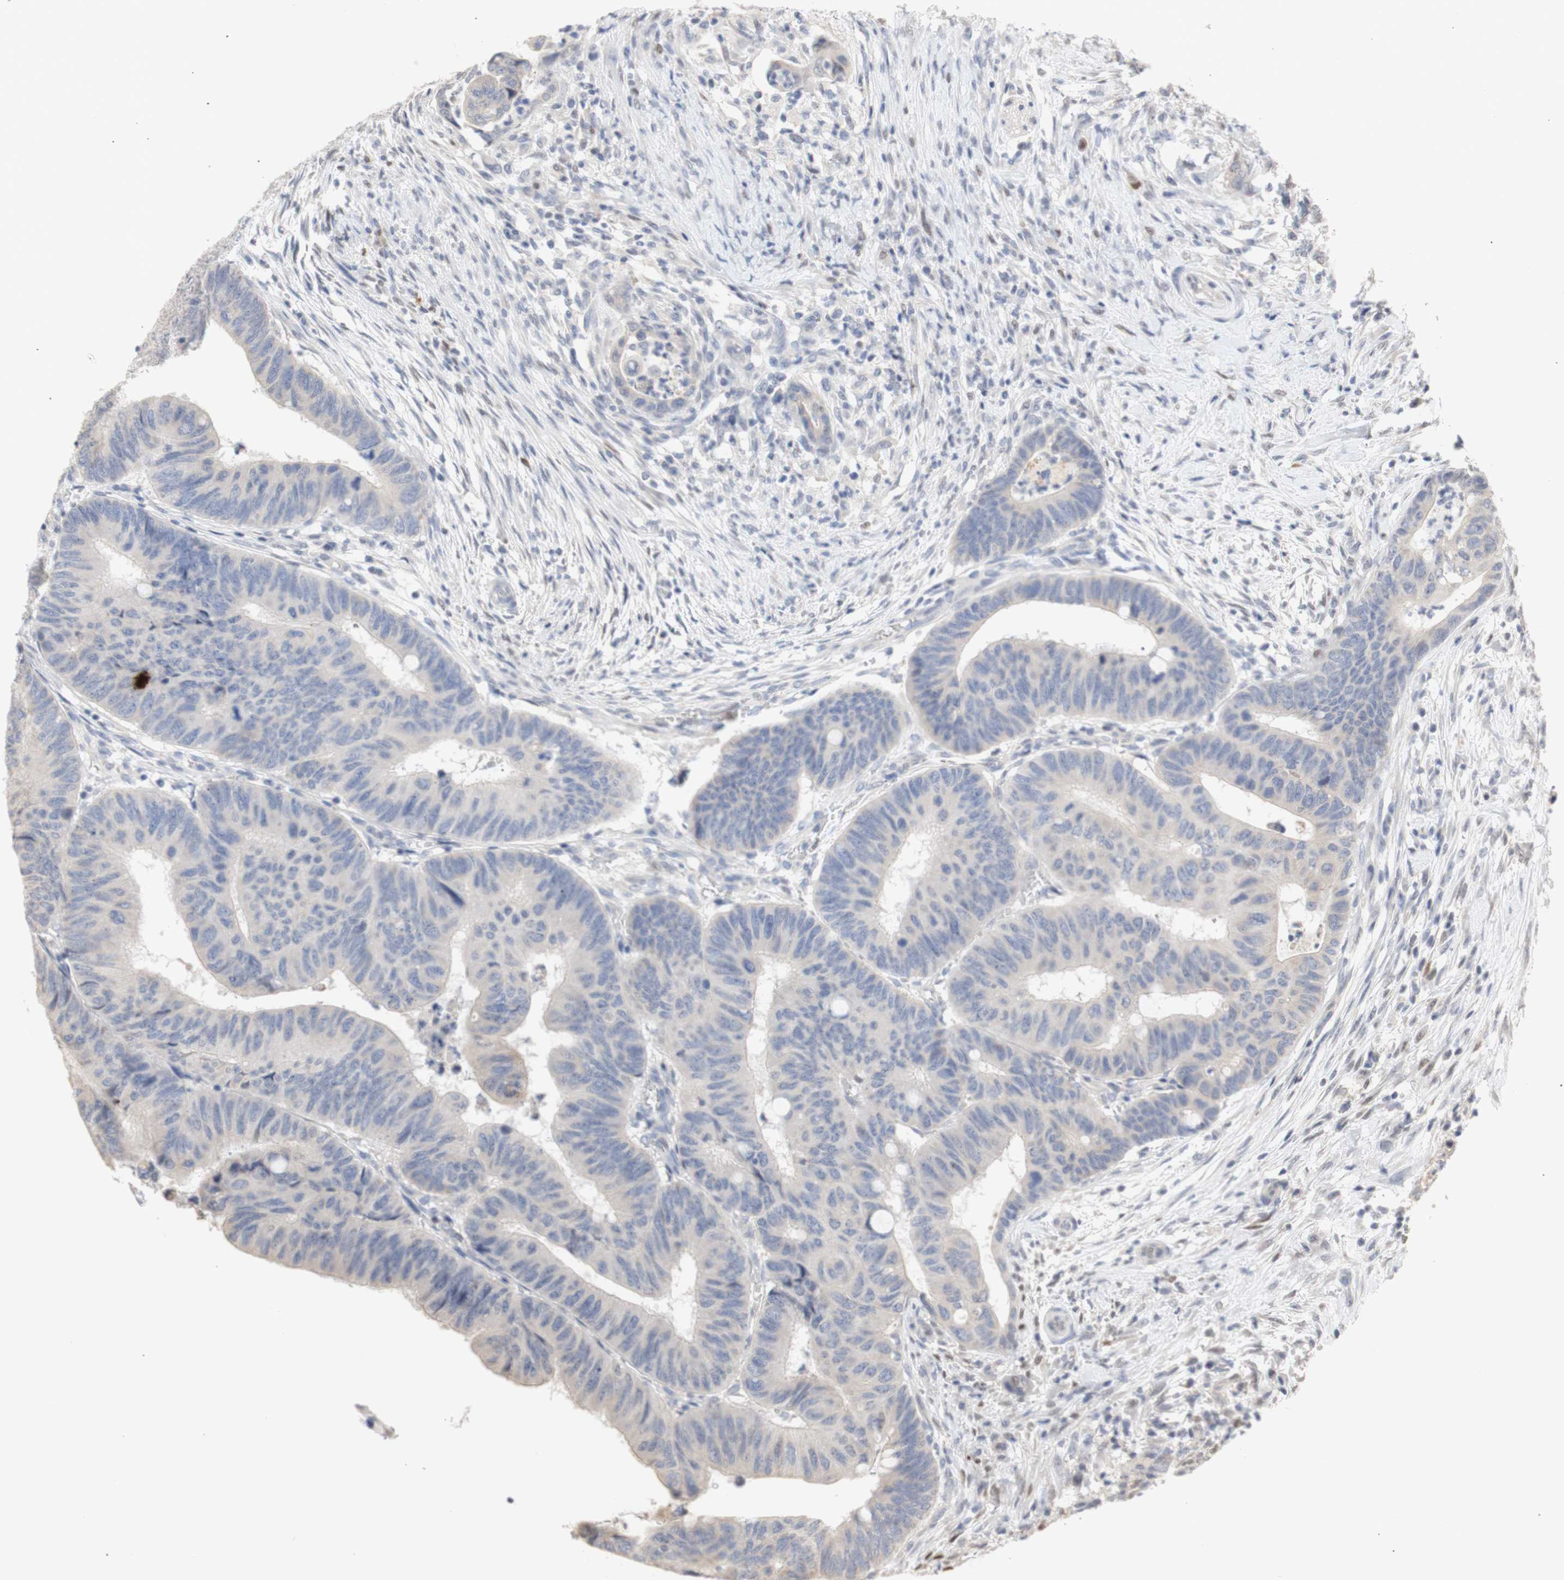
{"staining": {"intensity": "negative", "quantity": "none", "location": "none"}, "tissue": "colorectal cancer", "cell_type": "Tumor cells", "image_type": "cancer", "snomed": [{"axis": "morphology", "description": "Normal tissue, NOS"}, {"axis": "morphology", "description": "Adenocarcinoma, NOS"}, {"axis": "topography", "description": "Rectum"}, {"axis": "topography", "description": "Peripheral nerve tissue"}], "caption": "The immunohistochemistry micrograph has no significant staining in tumor cells of colorectal cancer tissue. (Stains: DAB IHC with hematoxylin counter stain, Microscopy: brightfield microscopy at high magnification).", "gene": "FOSB", "patient": {"sex": "male", "age": 92}}